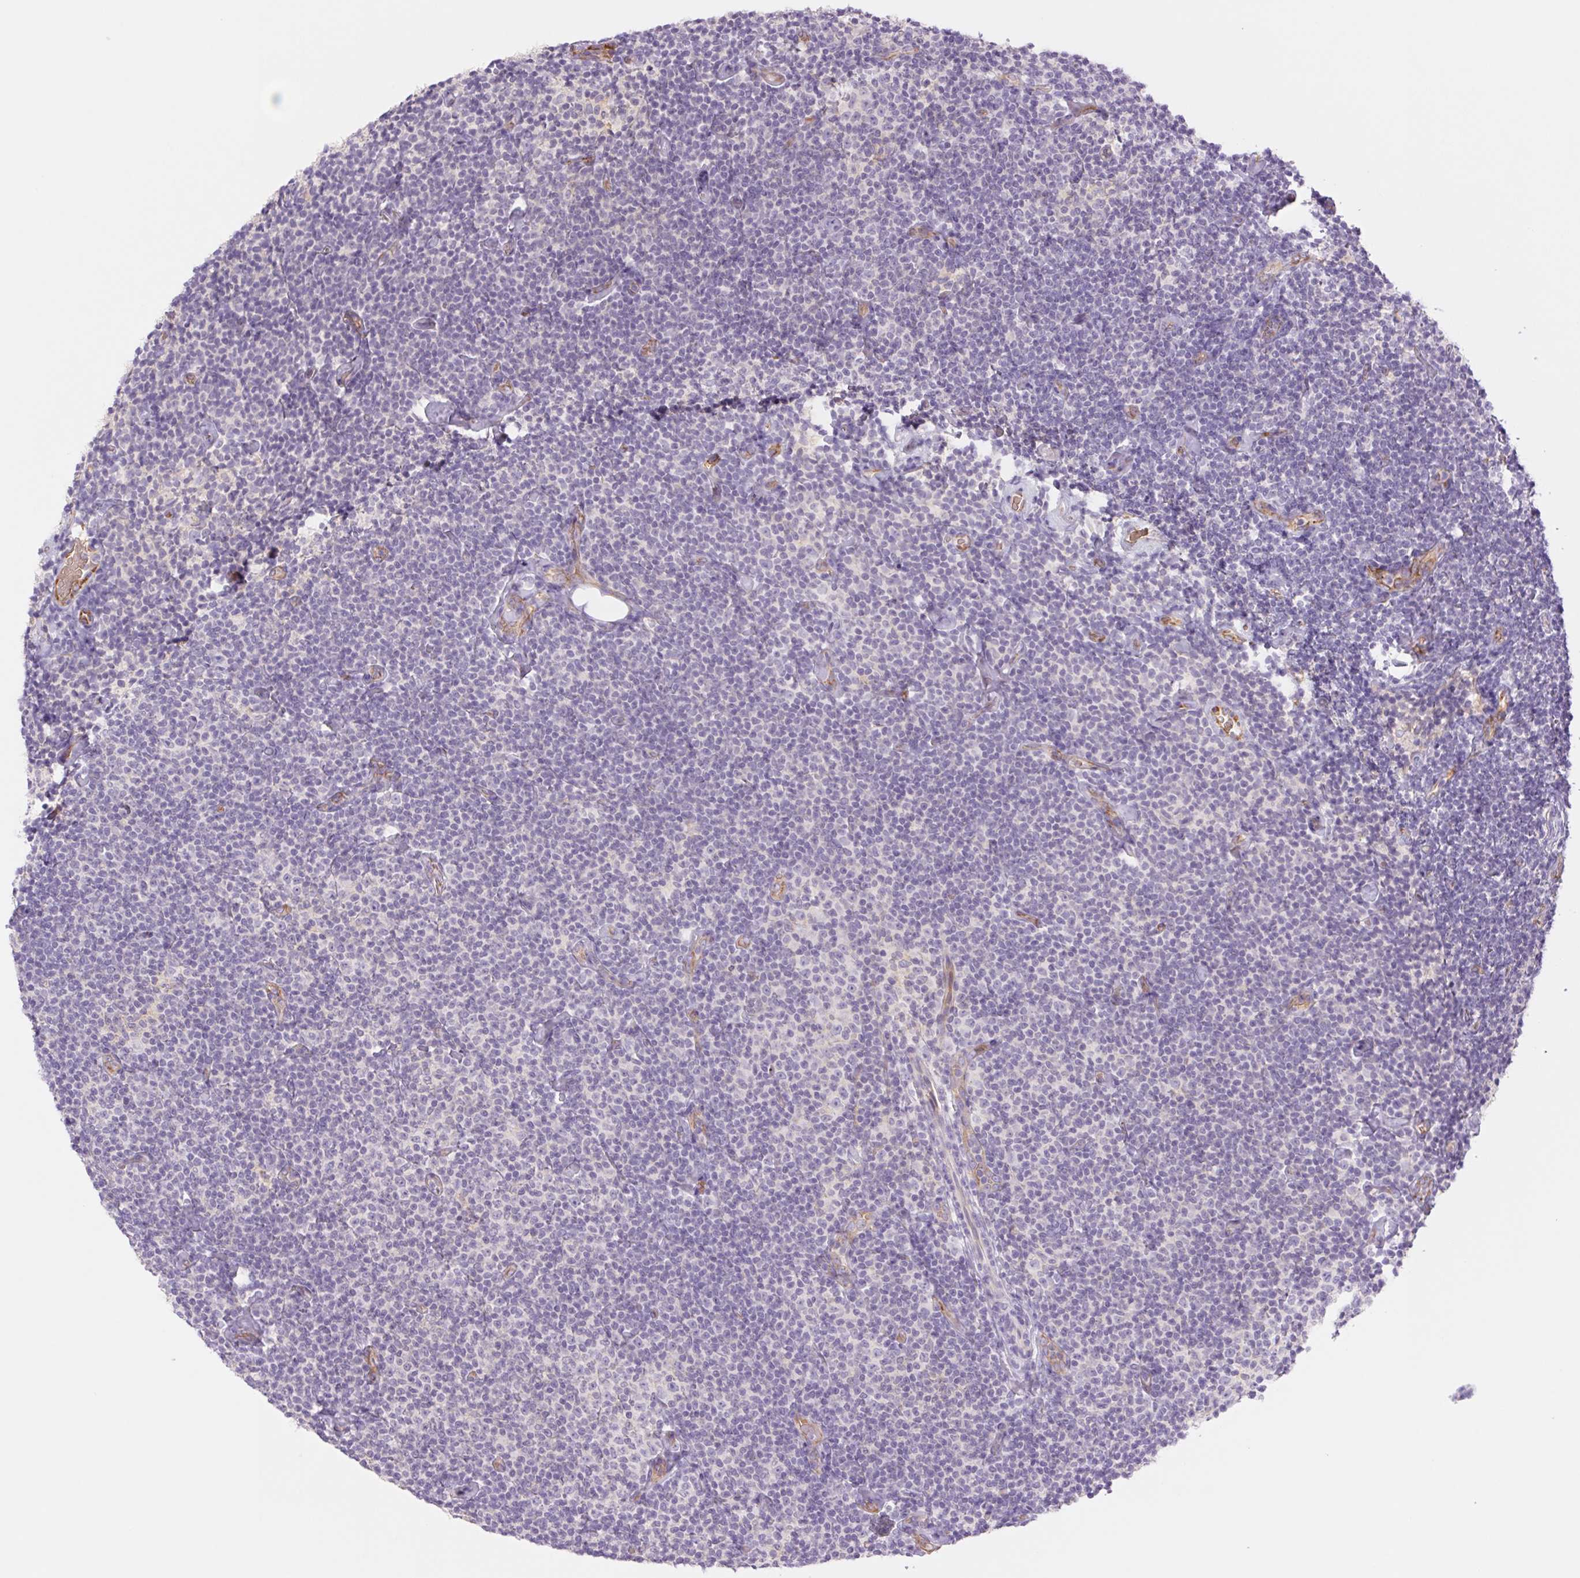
{"staining": {"intensity": "negative", "quantity": "none", "location": "none"}, "tissue": "lymphoma", "cell_type": "Tumor cells", "image_type": "cancer", "snomed": [{"axis": "morphology", "description": "Malignant lymphoma, non-Hodgkin's type, Low grade"}, {"axis": "topography", "description": "Lymph node"}], "caption": "Image shows no protein expression in tumor cells of low-grade malignant lymphoma, non-Hodgkin's type tissue. The staining is performed using DAB brown chromogen with nuclei counter-stained in using hematoxylin.", "gene": "IGFL3", "patient": {"sex": "male", "age": 81}}